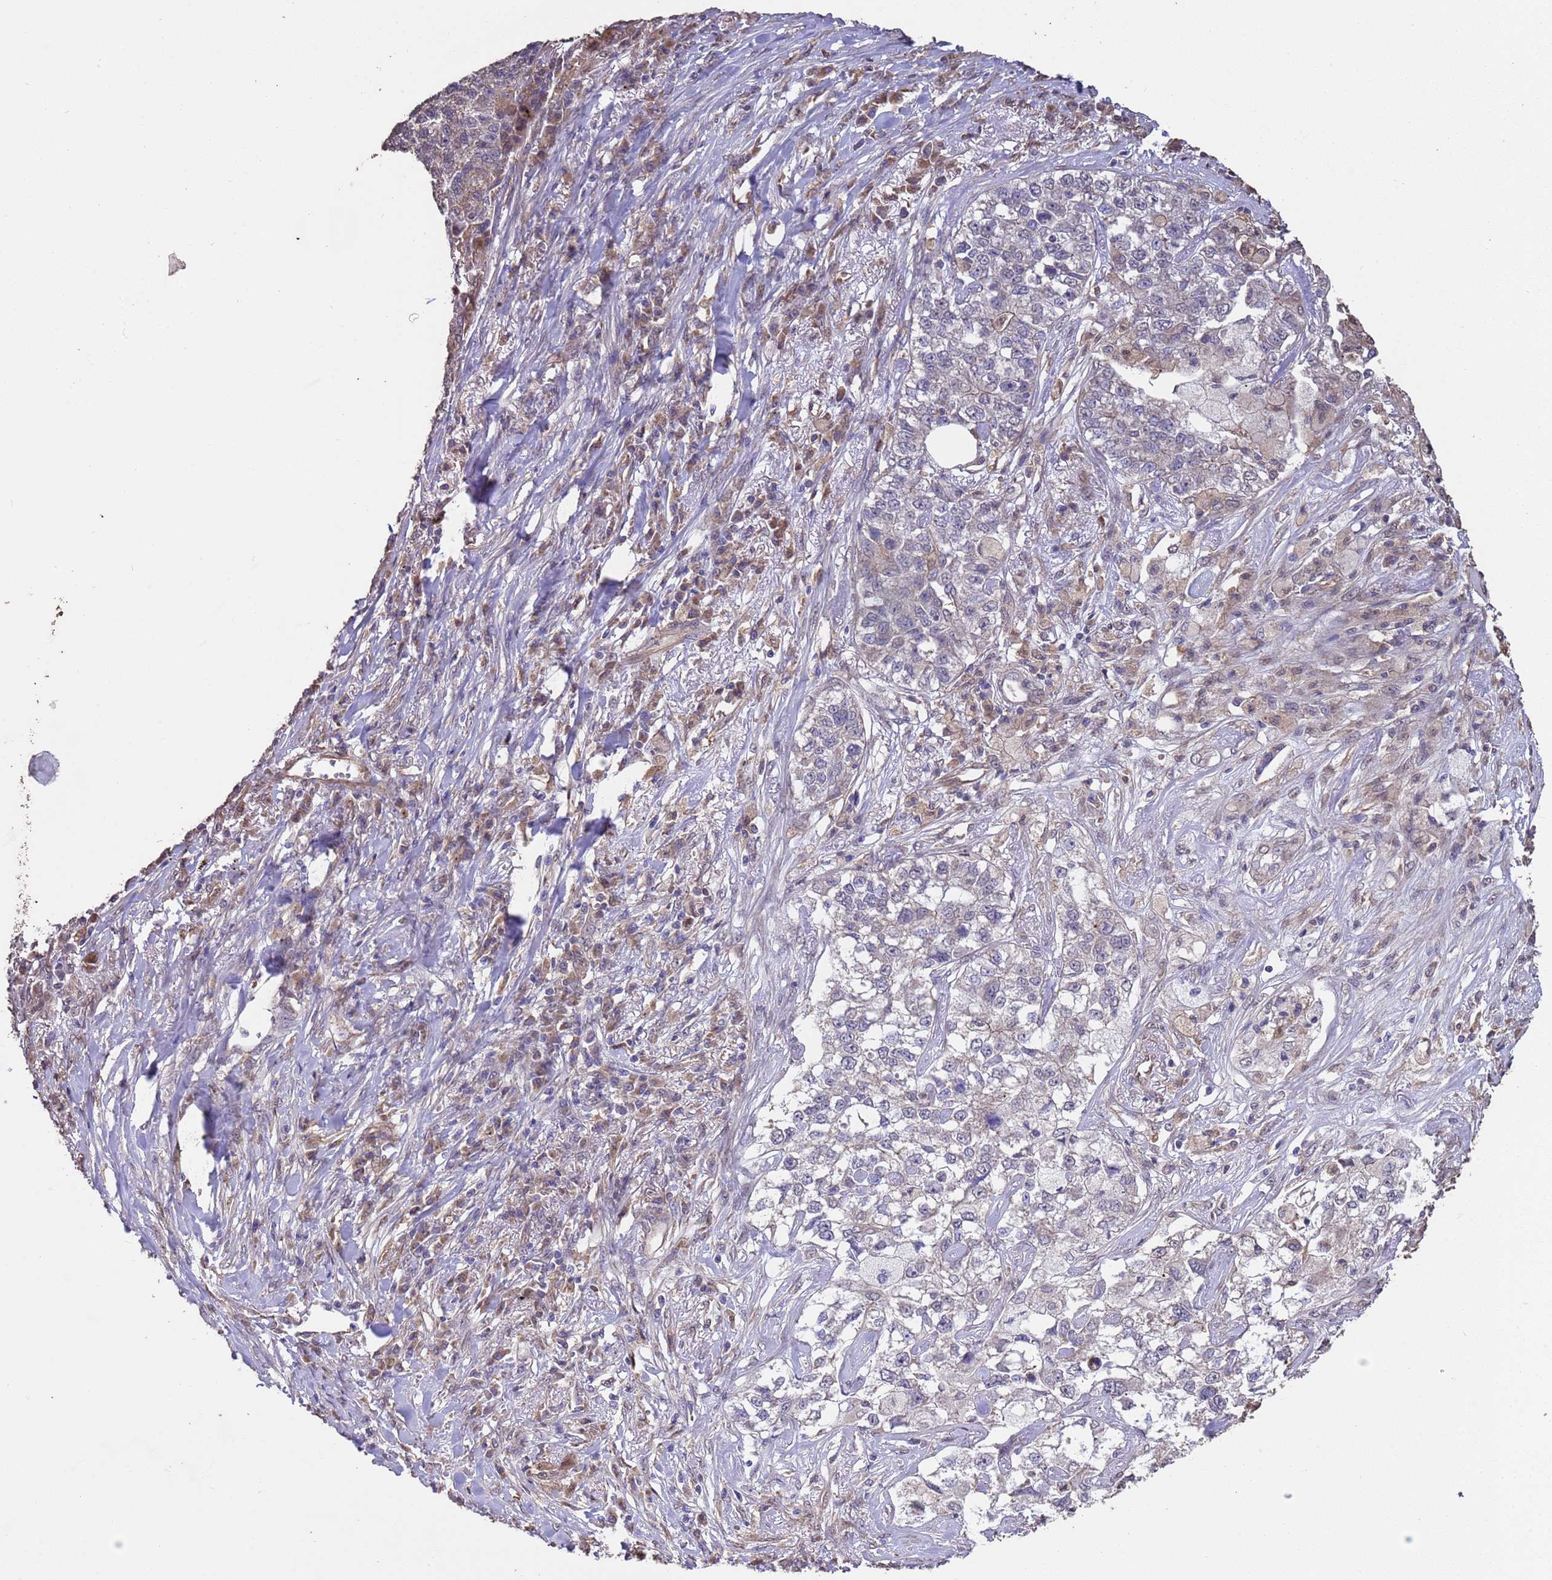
{"staining": {"intensity": "negative", "quantity": "none", "location": "none"}, "tissue": "lung cancer", "cell_type": "Tumor cells", "image_type": "cancer", "snomed": [{"axis": "morphology", "description": "Adenocarcinoma, NOS"}, {"axis": "topography", "description": "Lung"}], "caption": "Immunohistochemistry micrograph of neoplastic tissue: lung cancer (adenocarcinoma) stained with DAB exhibits no significant protein positivity in tumor cells. Brightfield microscopy of immunohistochemistry stained with DAB (brown) and hematoxylin (blue), captured at high magnification.", "gene": "NPHP1", "patient": {"sex": "male", "age": 49}}